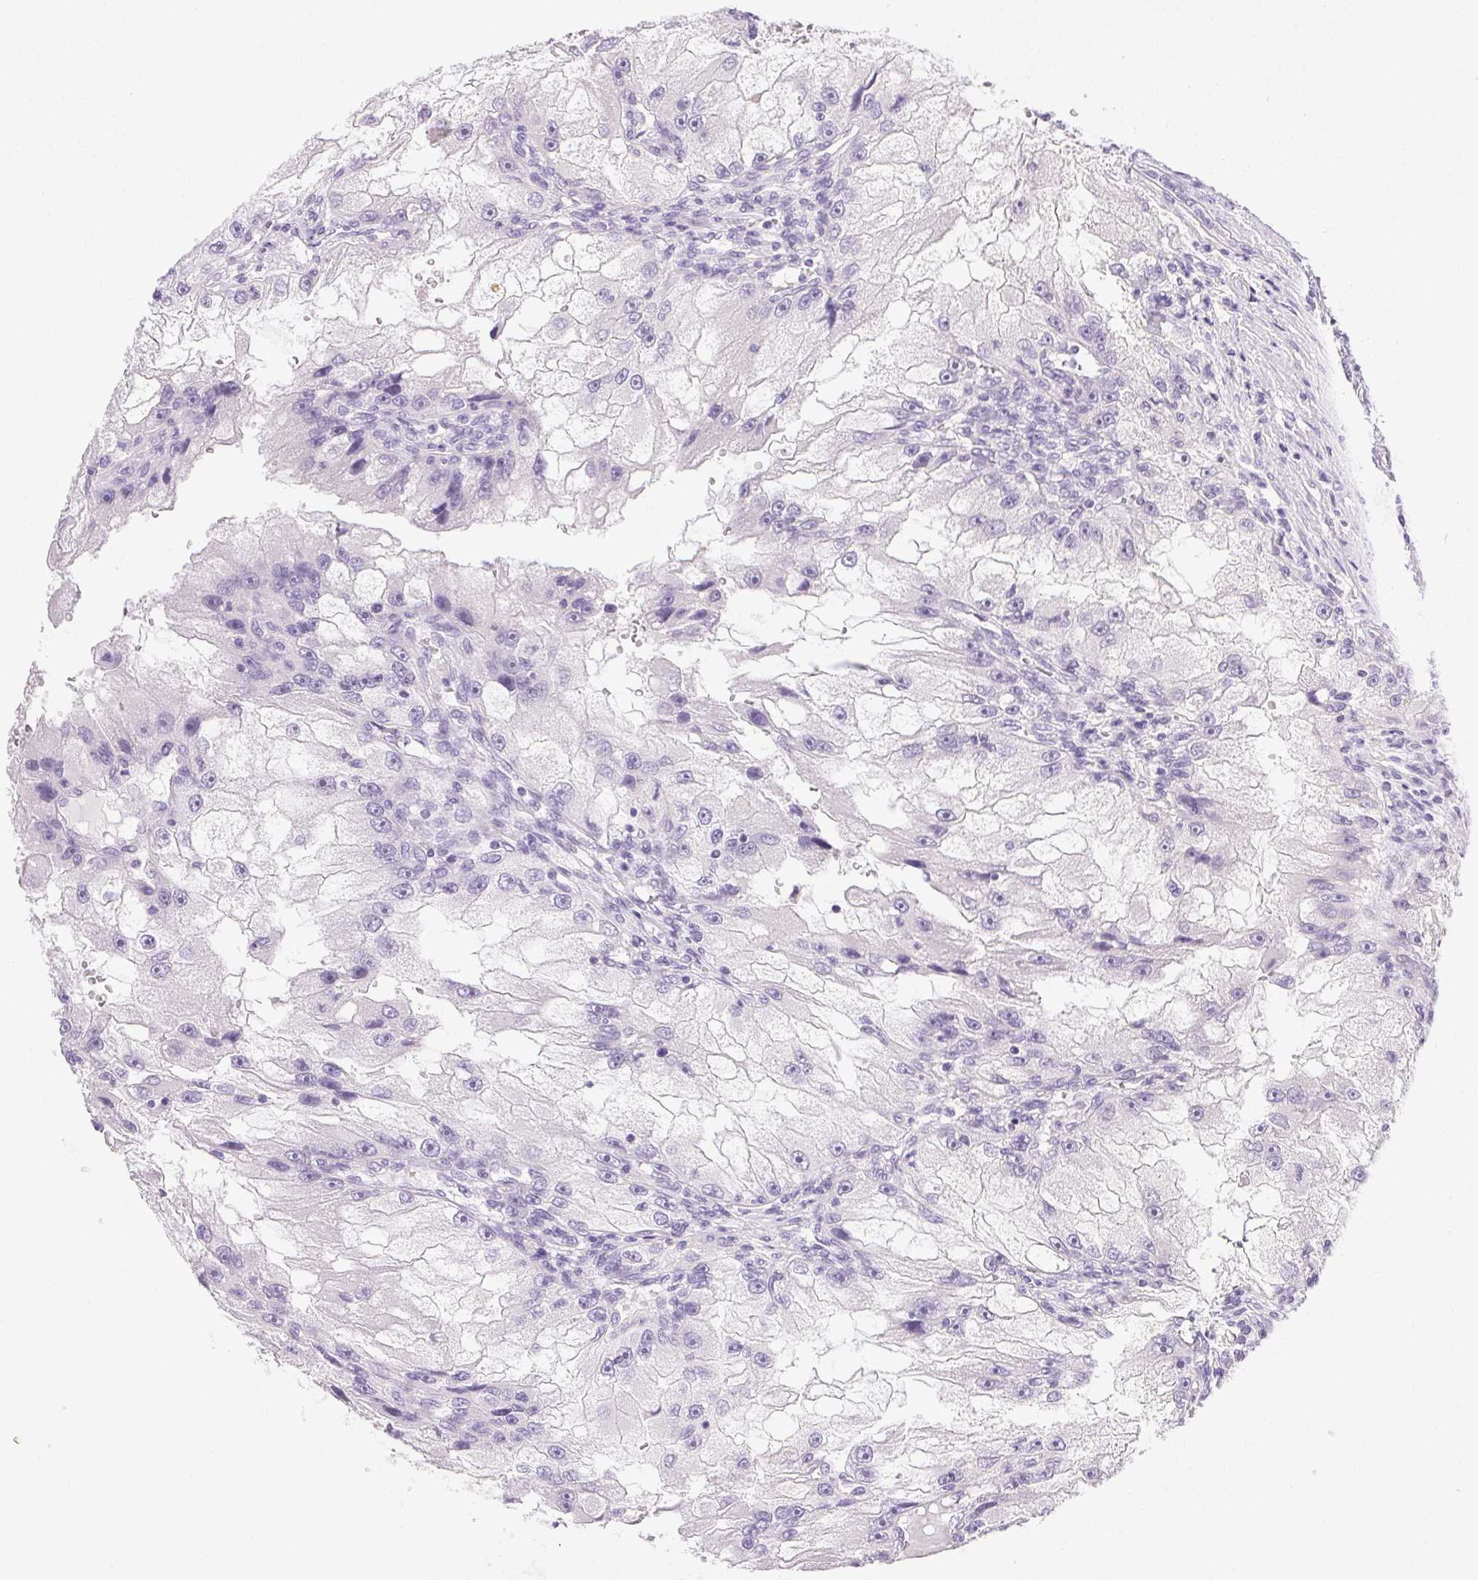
{"staining": {"intensity": "negative", "quantity": "none", "location": "none"}, "tissue": "renal cancer", "cell_type": "Tumor cells", "image_type": "cancer", "snomed": [{"axis": "morphology", "description": "Adenocarcinoma, NOS"}, {"axis": "topography", "description": "Kidney"}], "caption": "IHC photomicrograph of neoplastic tissue: human renal cancer stained with DAB shows no significant protein positivity in tumor cells. (DAB IHC with hematoxylin counter stain).", "gene": "C20orf85", "patient": {"sex": "male", "age": 63}}